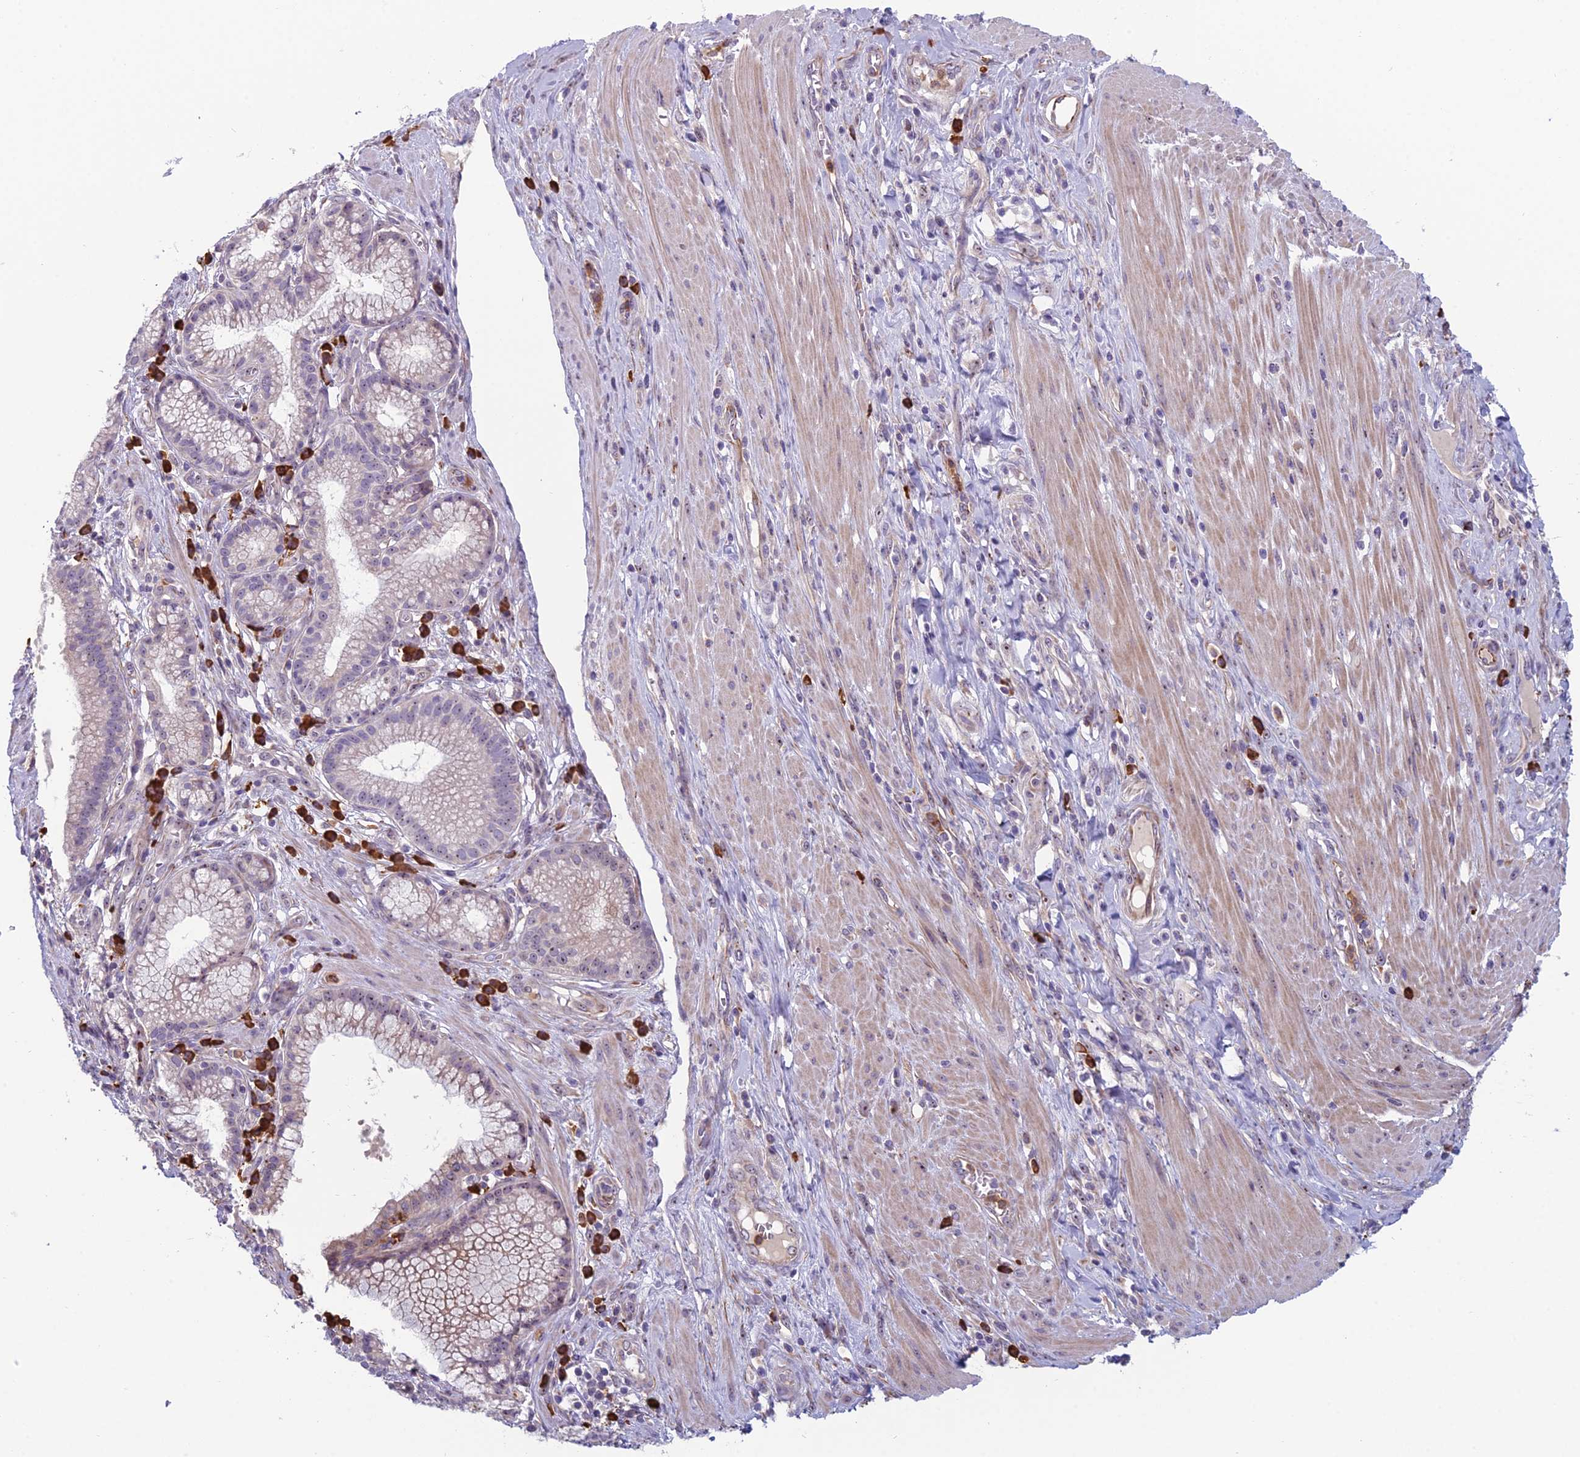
{"staining": {"intensity": "weak", "quantity": "25%-75%", "location": "cytoplasmic/membranous,nuclear"}, "tissue": "pancreatic cancer", "cell_type": "Tumor cells", "image_type": "cancer", "snomed": [{"axis": "morphology", "description": "Adenocarcinoma, NOS"}, {"axis": "topography", "description": "Pancreas"}], "caption": "Pancreatic adenocarcinoma stained with a brown dye displays weak cytoplasmic/membranous and nuclear positive positivity in about 25%-75% of tumor cells.", "gene": "NOC2L", "patient": {"sex": "male", "age": 72}}